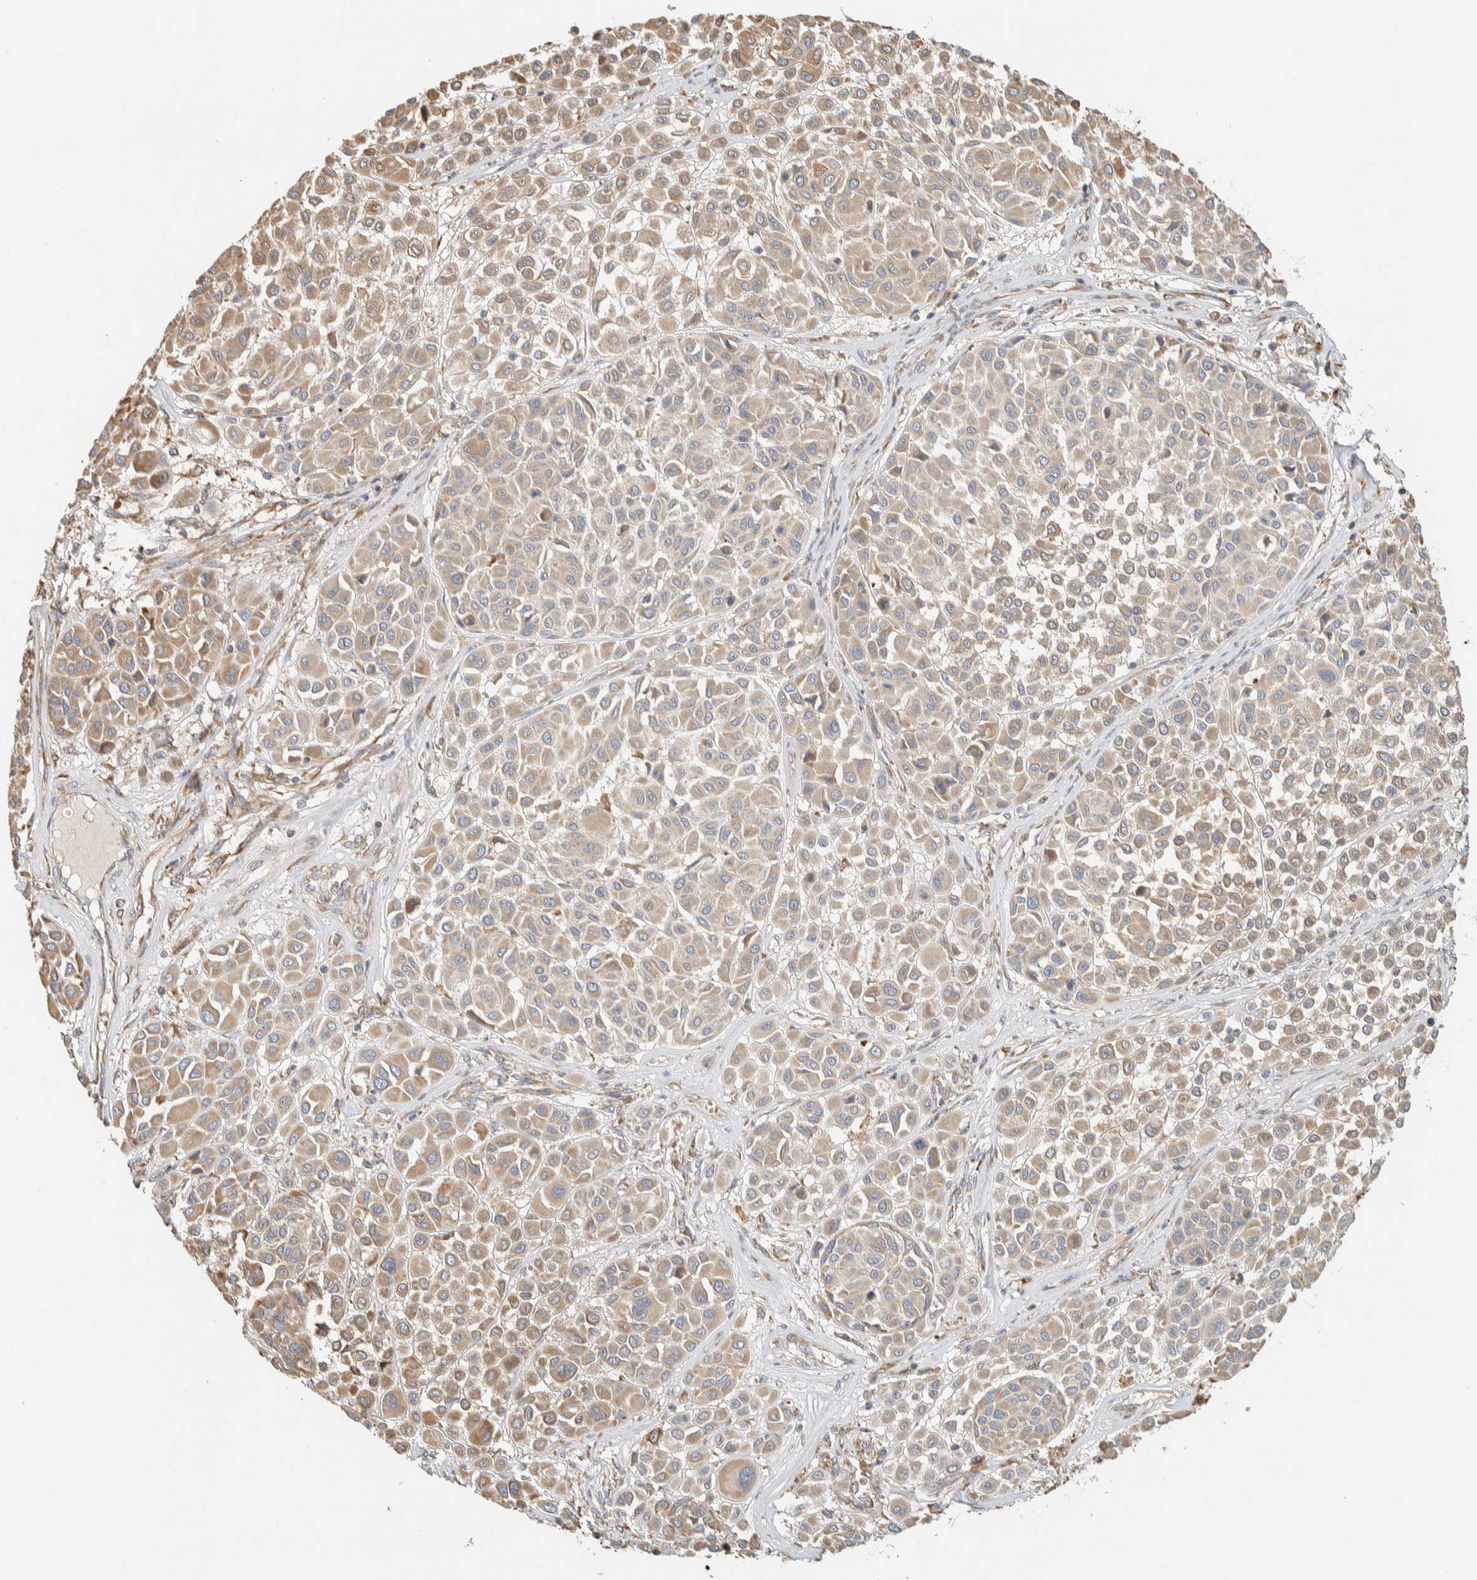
{"staining": {"intensity": "weak", "quantity": ">75%", "location": "cytoplasmic/membranous"}, "tissue": "melanoma", "cell_type": "Tumor cells", "image_type": "cancer", "snomed": [{"axis": "morphology", "description": "Malignant melanoma, Metastatic site"}, {"axis": "topography", "description": "Soft tissue"}], "caption": "Tumor cells exhibit low levels of weak cytoplasmic/membranous expression in about >75% of cells in human melanoma.", "gene": "RAB11FIP1", "patient": {"sex": "male", "age": 41}}